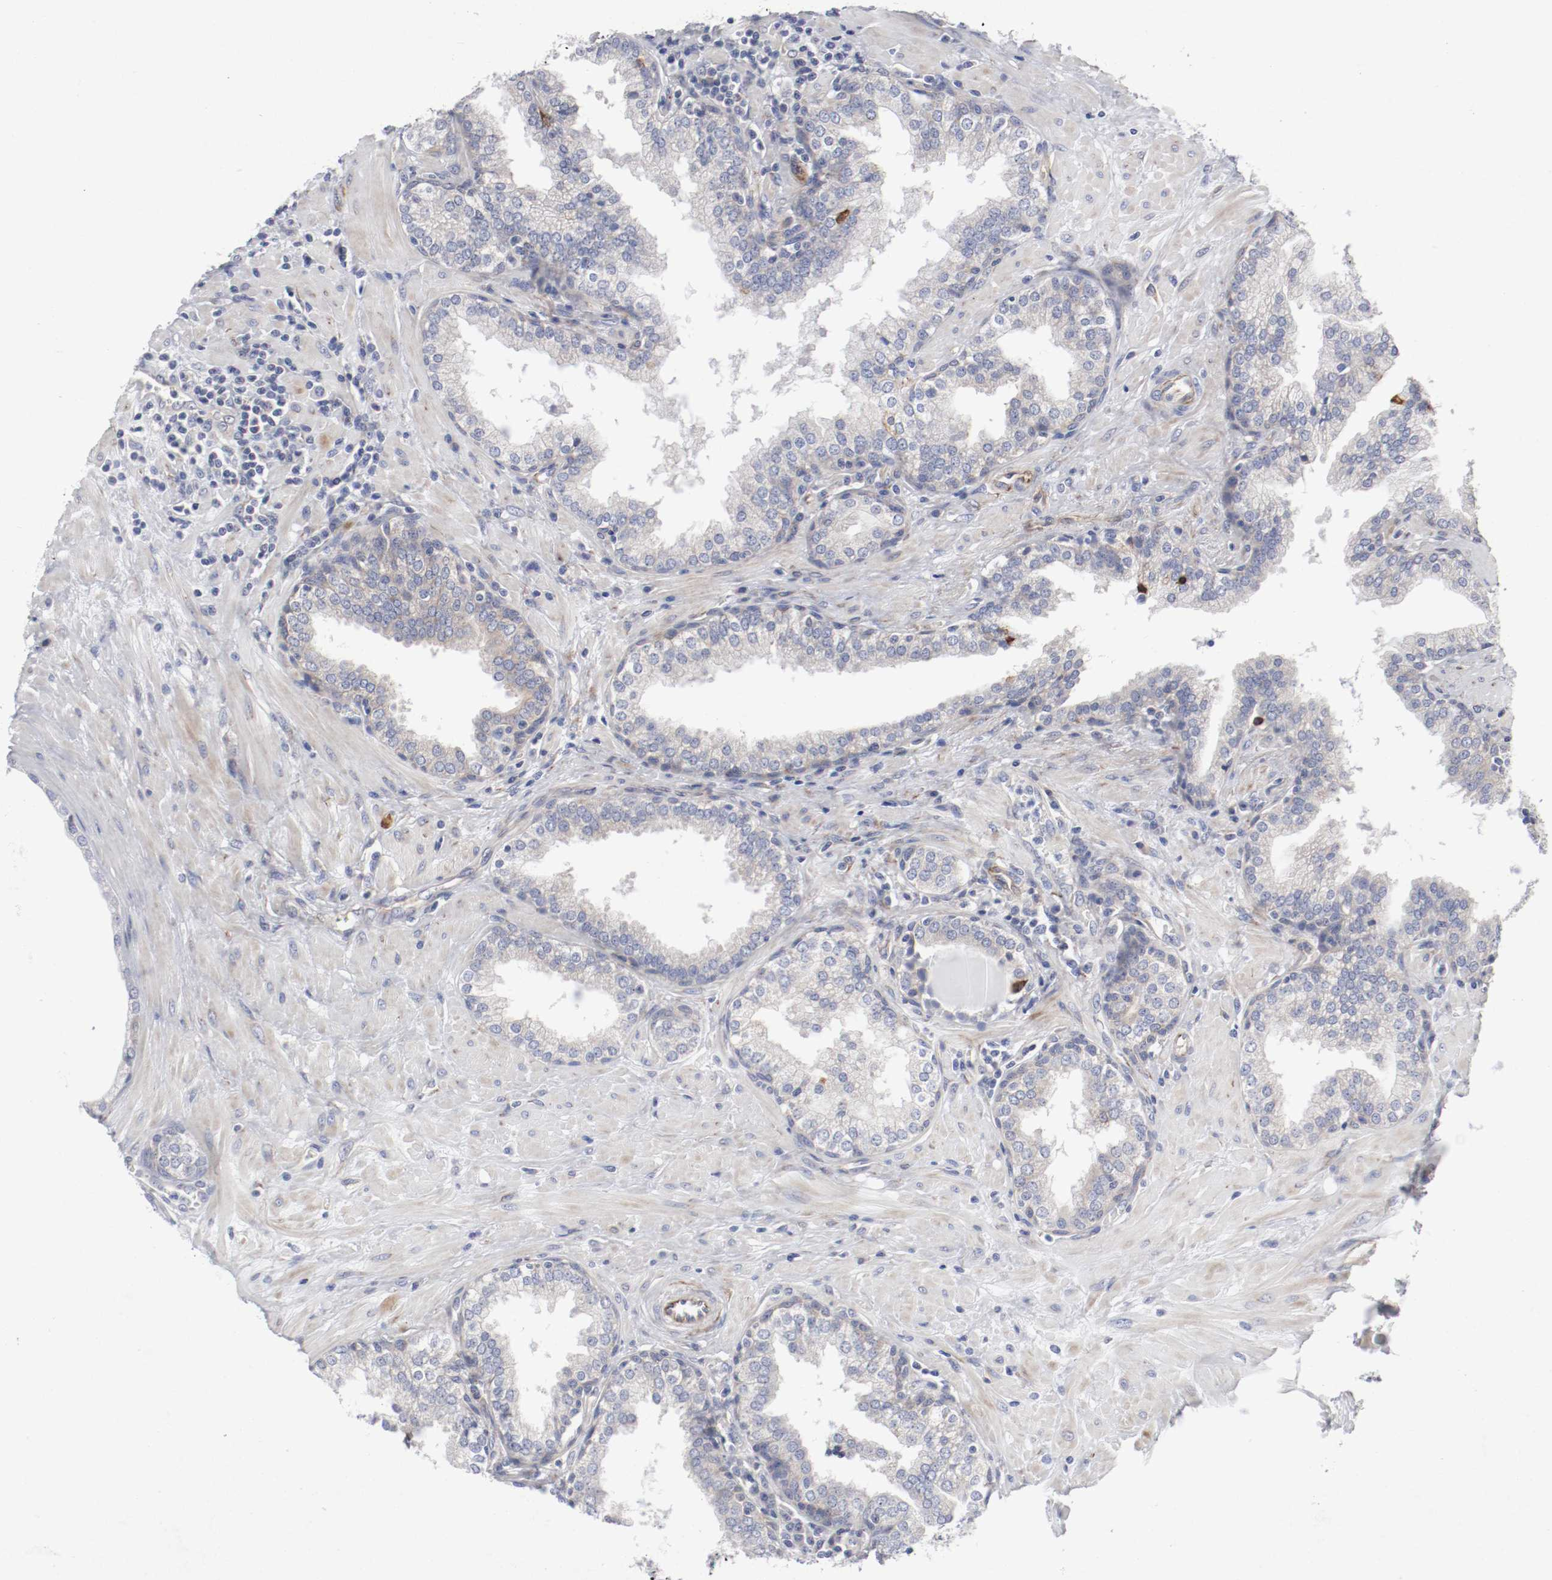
{"staining": {"intensity": "moderate", "quantity": "<25%", "location": "cytoplasmic/membranous"}, "tissue": "prostate", "cell_type": "Glandular cells", "image_type": "normal", "snomed": [{"axis": "morphology", "description": "Normal tissue, NOS"}, {"axis": "topography", "description": "Prostate"}], "caption": "Immunohistochemical staining of benign human prostate demonstrates <25% levels of moderate cytoplasmic/membranous protein positivity in about <25% of glandular cells. (DAB IHC, brown staining for protein, blue staining for nuclei).", "gene": "GIT1", "patient": {"sex": "male", "age": 51}}